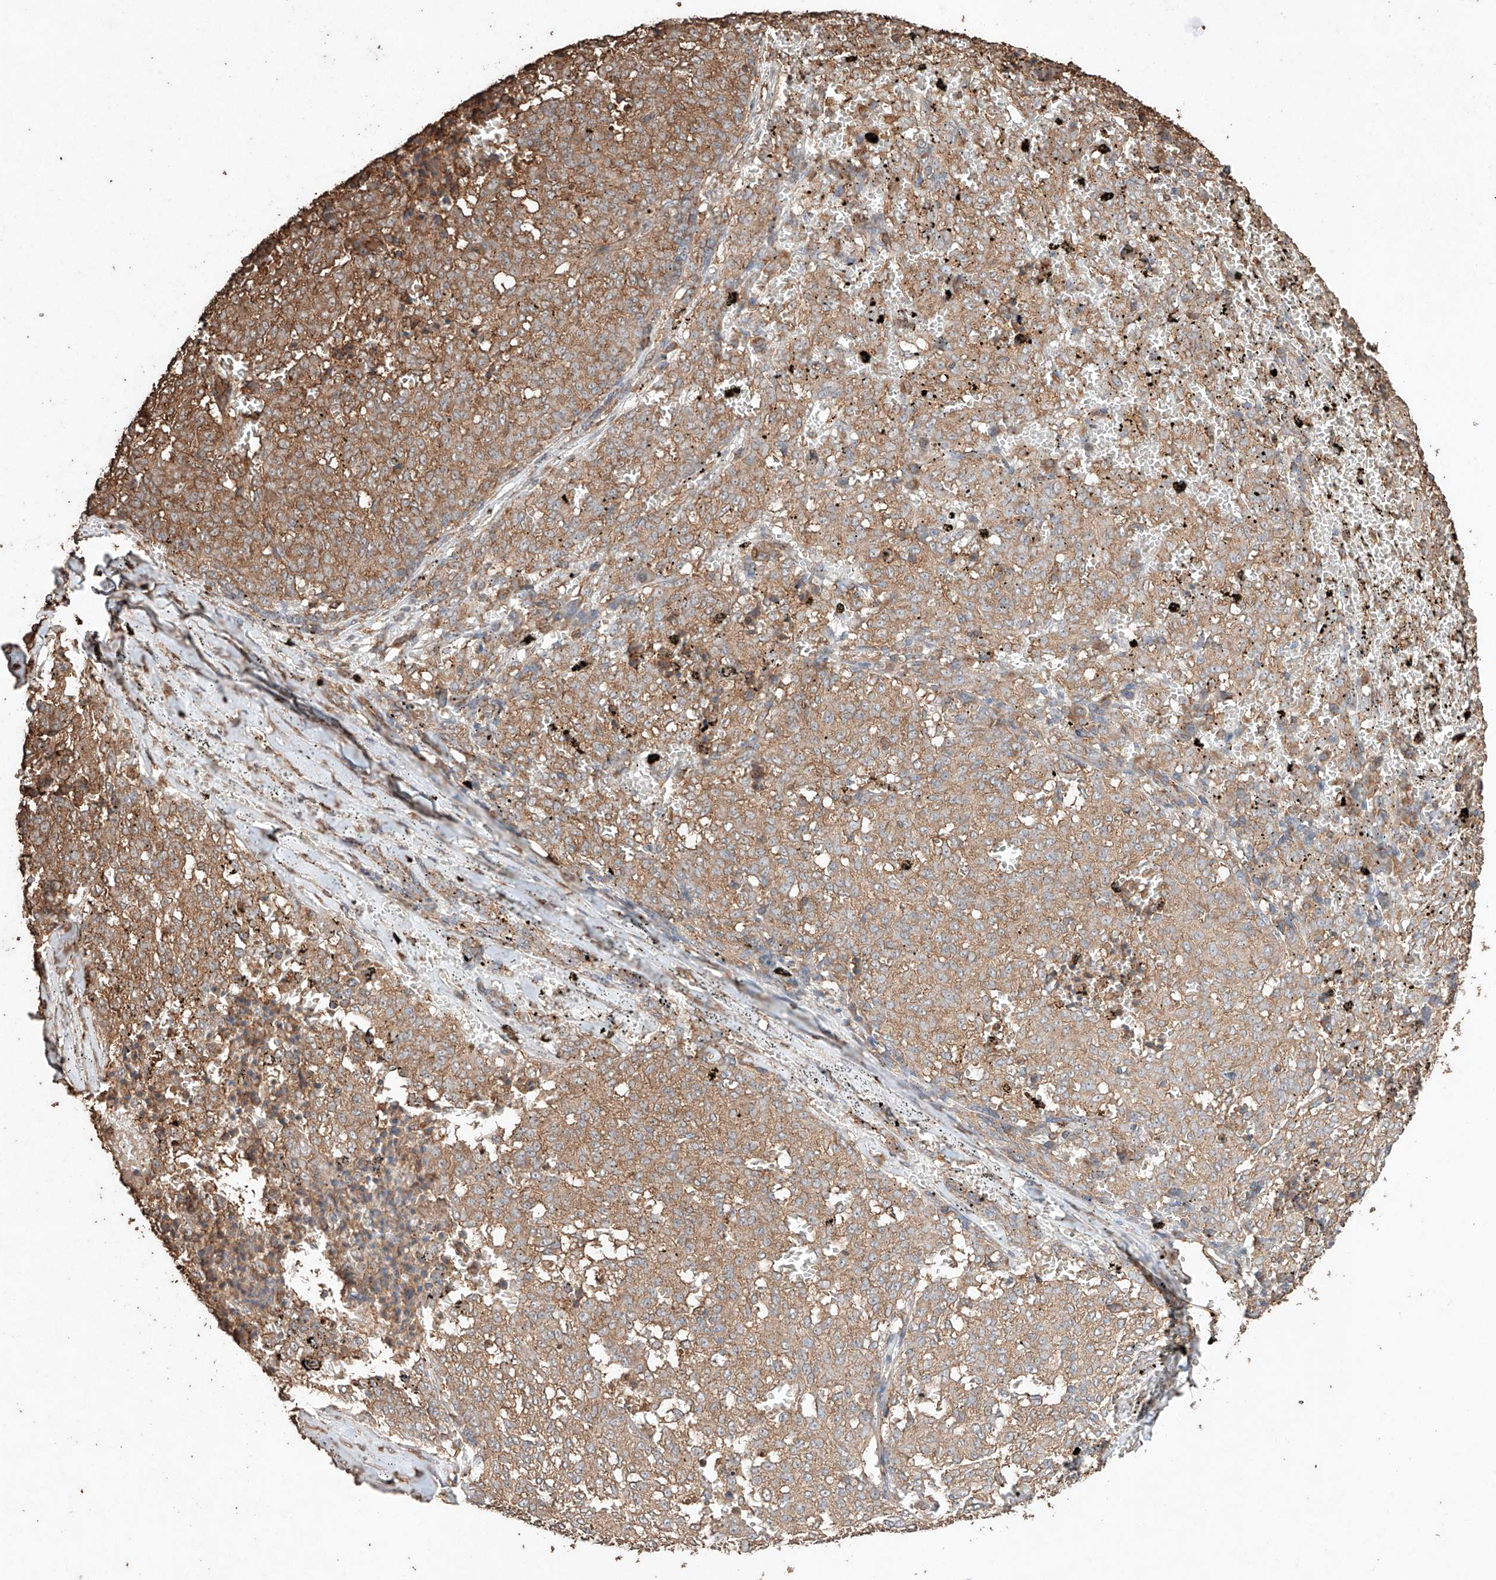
{"staining": {"intensity": "moderate", "quantity": ">75%", "location": "cytoplasmic/membranous"}, "tissue": "melanoma", "cell_type": "Tumor cells", "image_type": "cancer", "snomed": [{"axis": "morphology", "description": "Malignant melanoma, NOS"}, {"axis": "topography", "description": "Skin"}], "caption": "Melanoma tissue reveals moderate cytoplasmic/membranous positivity in approximately >75% of tumor cells", "gene": "M6PR", "patient": {"sex": "female", "age": 72}}